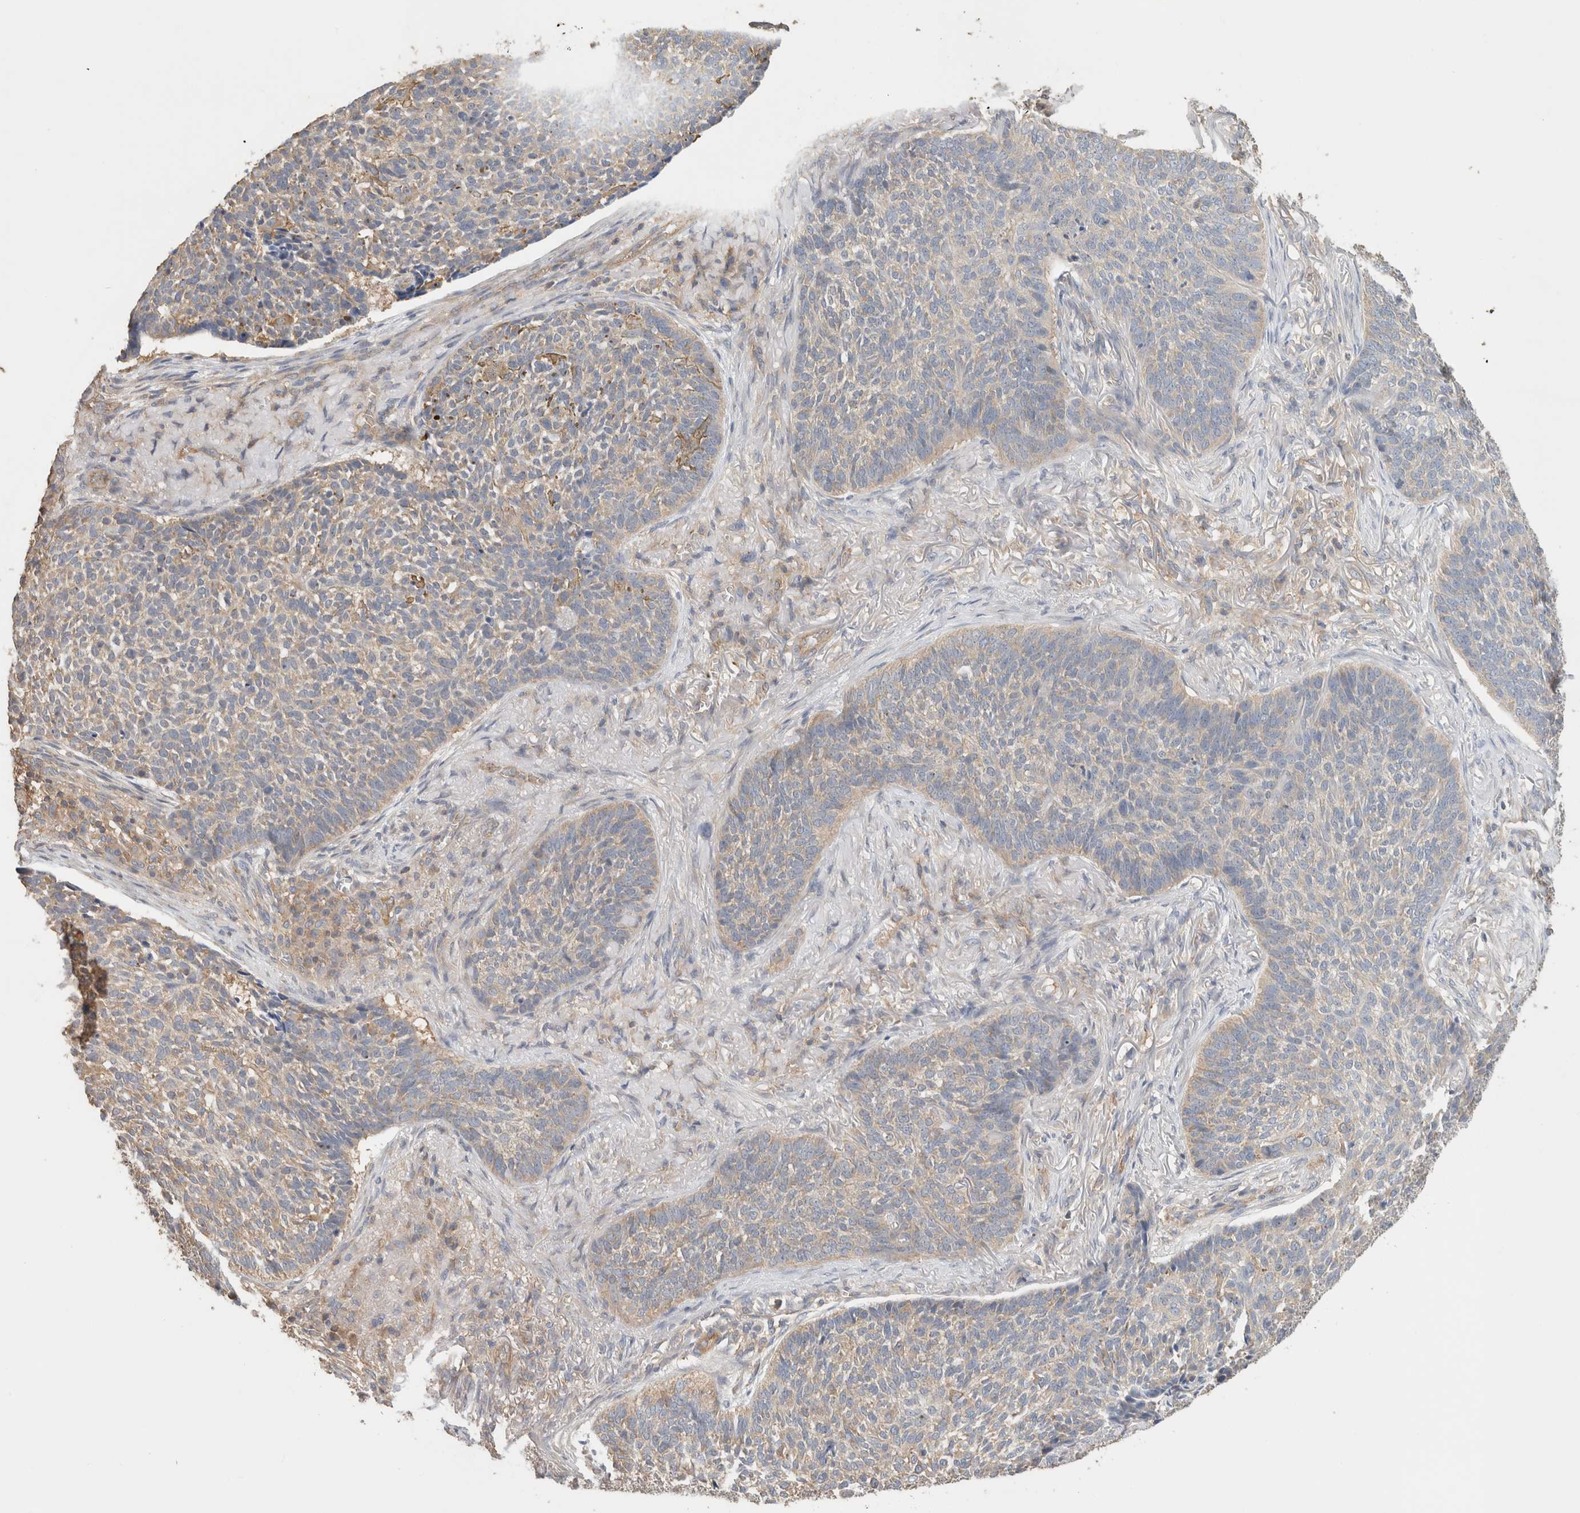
{"staining": {"intensity": "weak", "quantity": "25%-75%", "location": "cytoplasmic/membranous"}, "tissue": "skin cancer", "cell_type": "Tumor cells", "image_type": "cancer", "snomed": [{"axis": "morphology", "description": "Basal cell carcinoma"}, {"axis": "topography", "description": "Skin"}], "caption": "This micrograph reveals skin cancer stained with IHC to label a protein in brown. The cytoplasmic/membranous of tumor cells show weak positivity for the protein. Nuclei are counter-stained blue.", "gene": "CFAP418", "patient": {"sex": "male", "age": 85}}